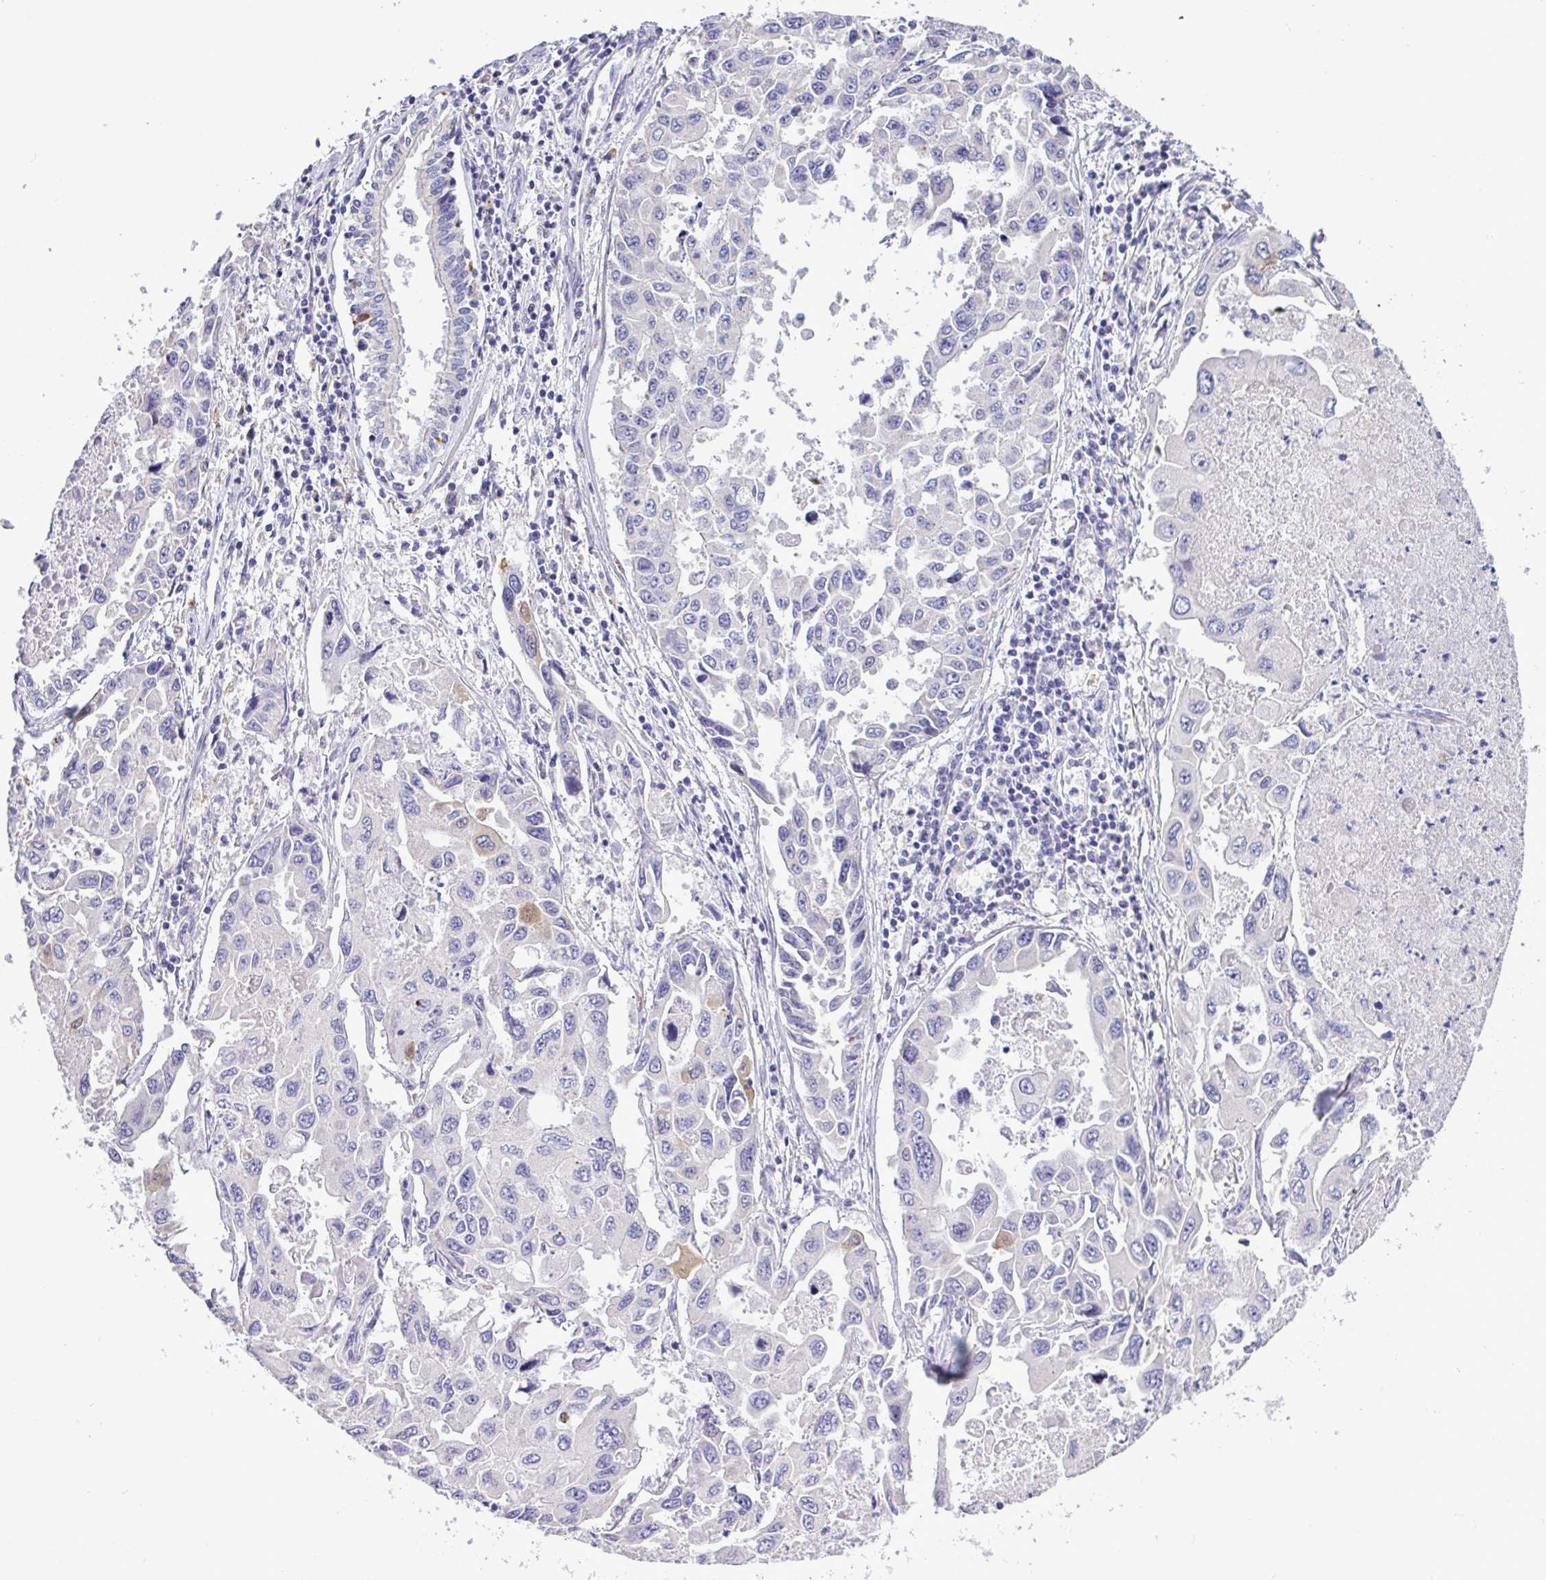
{"staining": {"intensity": "weak", "quantity": "<25%", "location": "cytoplasmic/membranous"}, "tissue": "lung cancer", "cell_type": "Tumor cells", "image_type": "cancer", "snomed": [{"axis": "morphology", "description": "Adenocarcinoma, NOS"}, {"axis": "topography", "description": "Lung"}], "caption": "Lung adenocarcinoma stained for a protein using immunohistochemistry (IHC) demonstrates no positivity tumor cells.", "gene": "ST8SIA2", "patient": {"sex": "male", "age": 64}}